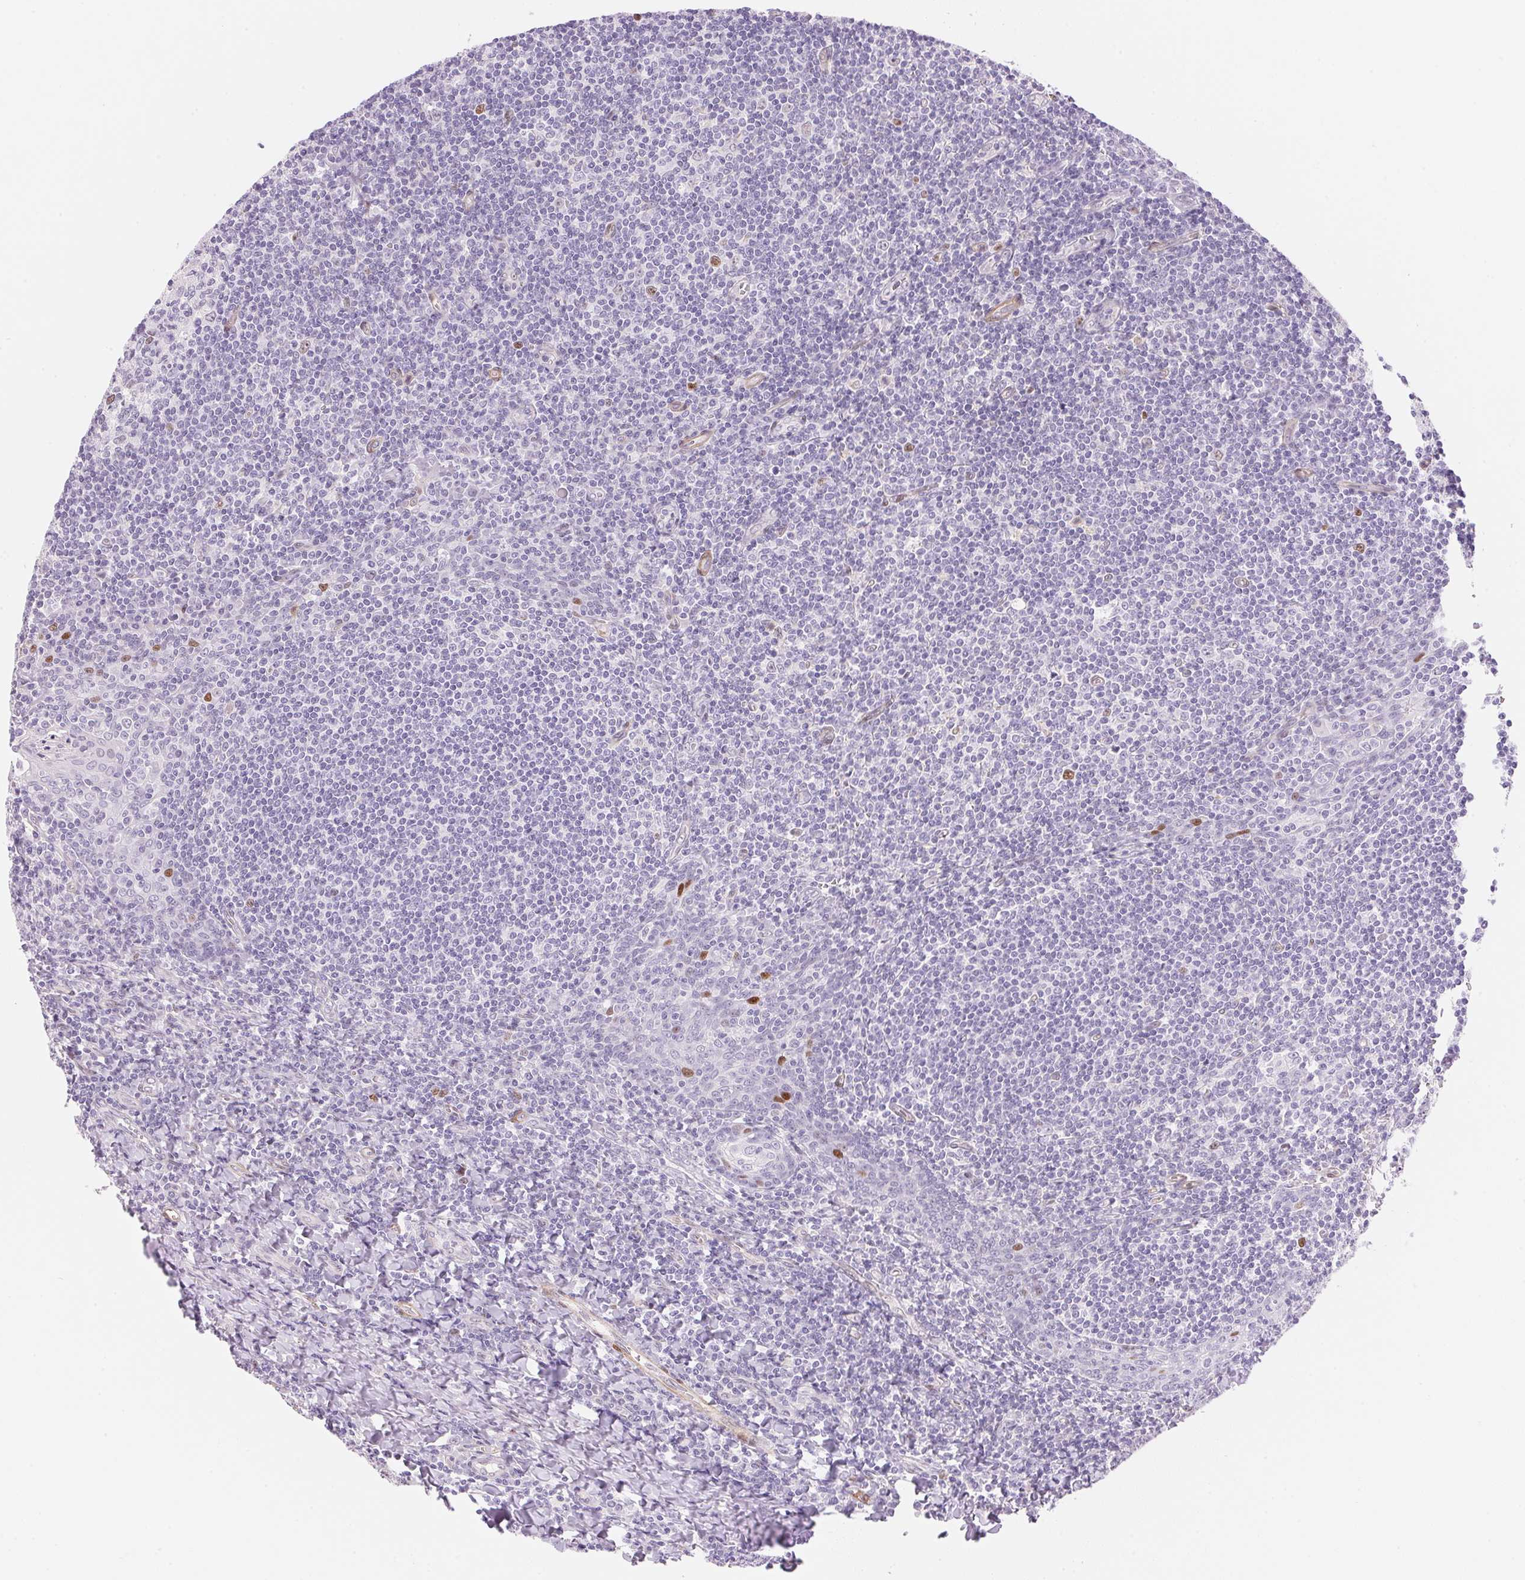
{"staining": {"intensity": "moderate", "quantity": "<25%", "location": "nuclear"}, "tissue": "tonsil", "cell_type": "Germinal center cells", "image_type": "normal", "snomed": [{"axis": "morphology", "description": "Normal tissue, NOS"}, {"axis": "morphology", "description": "Inflammation, NOS"}, {"axis": "topography", "description": "Tonsil"}], "caption": "IHC staining of unremarkable tonsil, which reveals low levels of moderate nuclear staining in approximately <25% of germinal center cells indicating moderate nuclear protein staining. The staining was performed using DAB (brown) for protein detection and nuclei were counterstained in hematoxylin (blue).", "gene": "SMTN", "patient": {"sex": "female", "age": 31}}